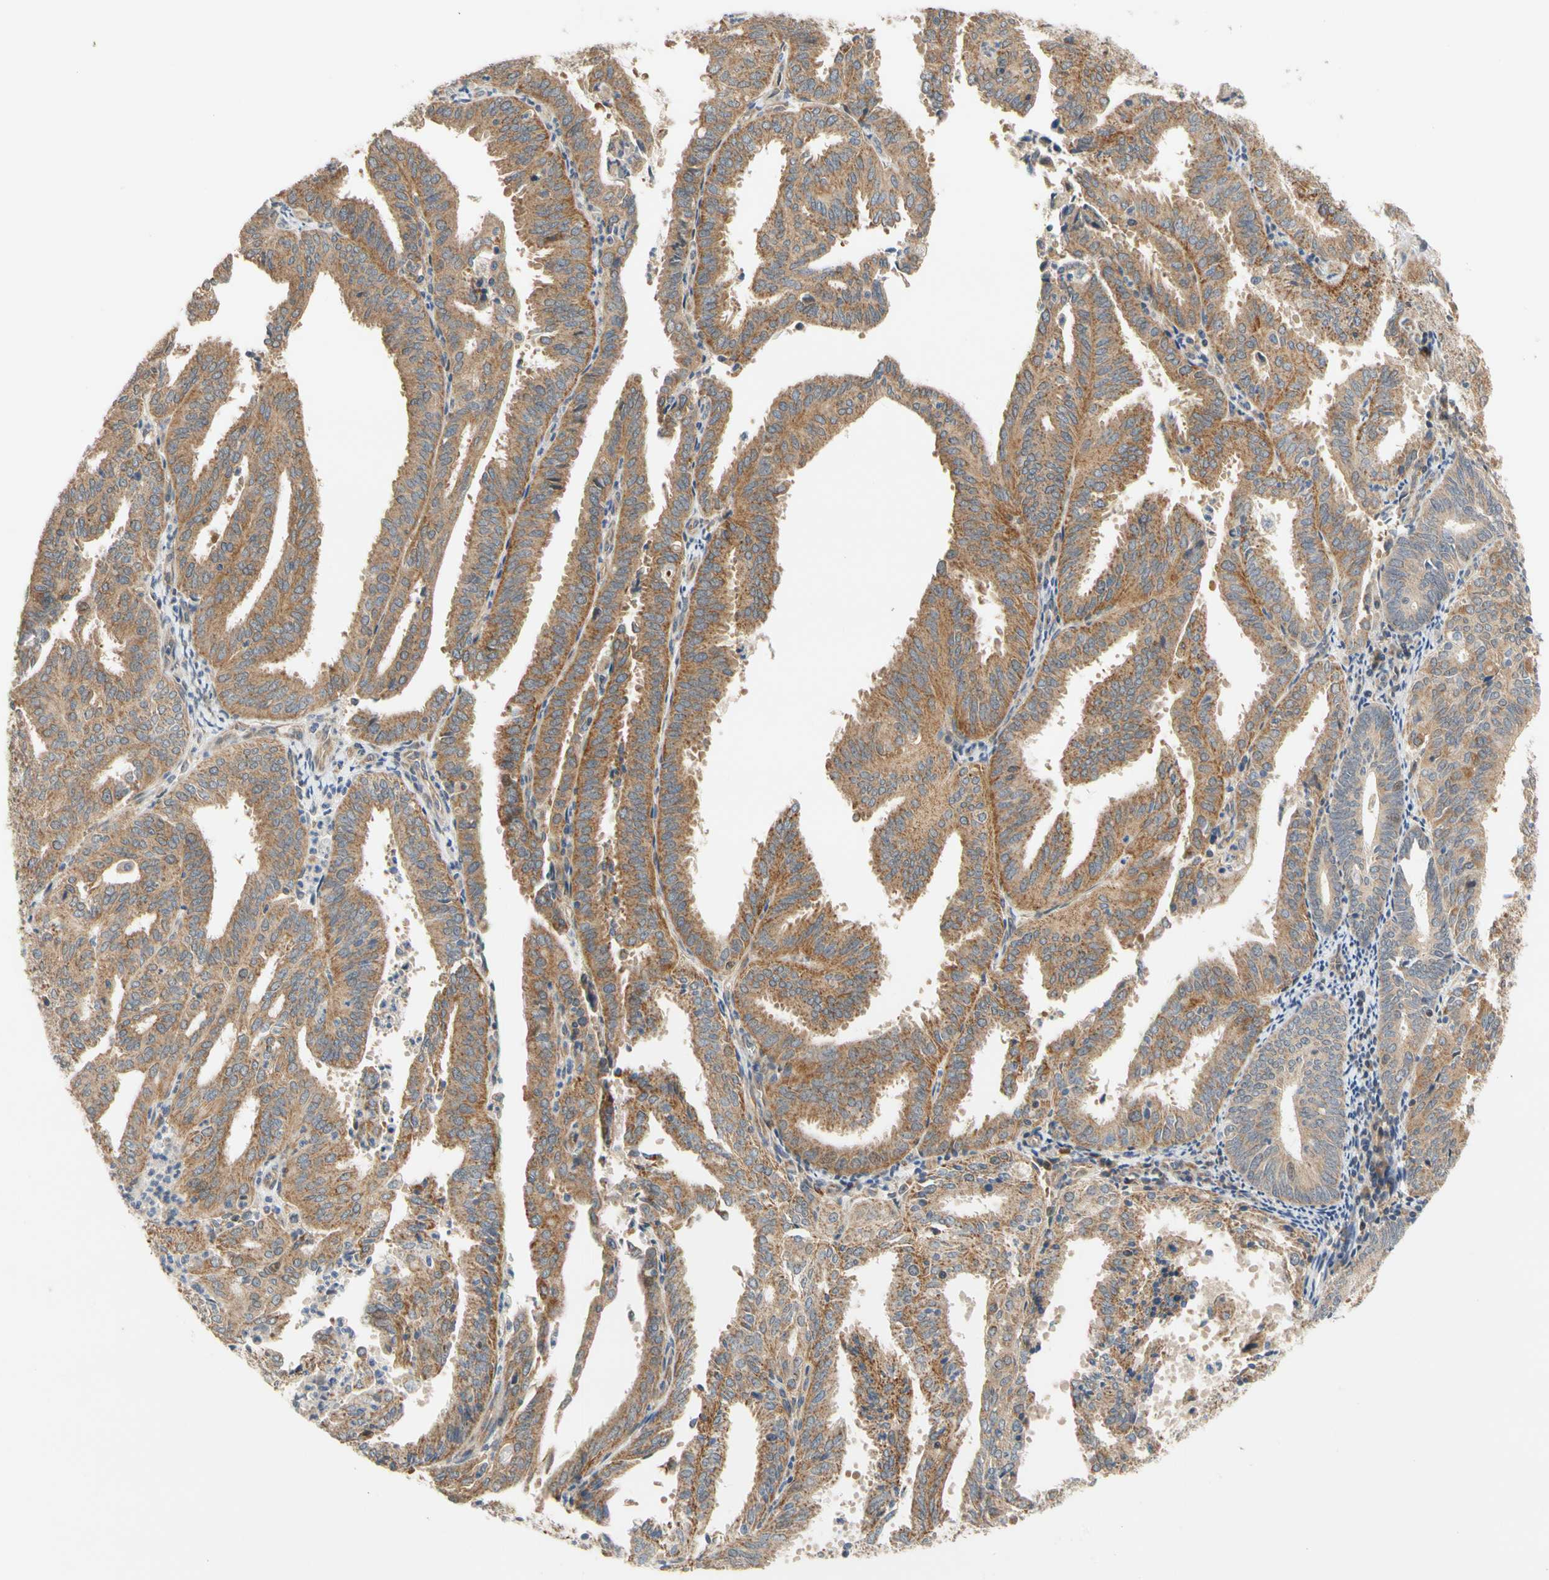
{"staining": {"intensity": "moderate", "quantity": ">75%", "location": "cytoplasmic/membranous"}, "tissue": "endometrial cancer", "cell_type": "Tumor cells", "image_type": "cancer", "snomed": [{"axis": "morphology", "description": "Adenocarcinoma, NOS"}, {"axis": "topography", "description": "Uterus"}], "caption": "Endometrial cancer (adenocarcinoma) stained with a protein marker reveals moderate staining in tumor cells.", "gene": "ANKHD1", "patient": {"sex": "female", "age": 60}}